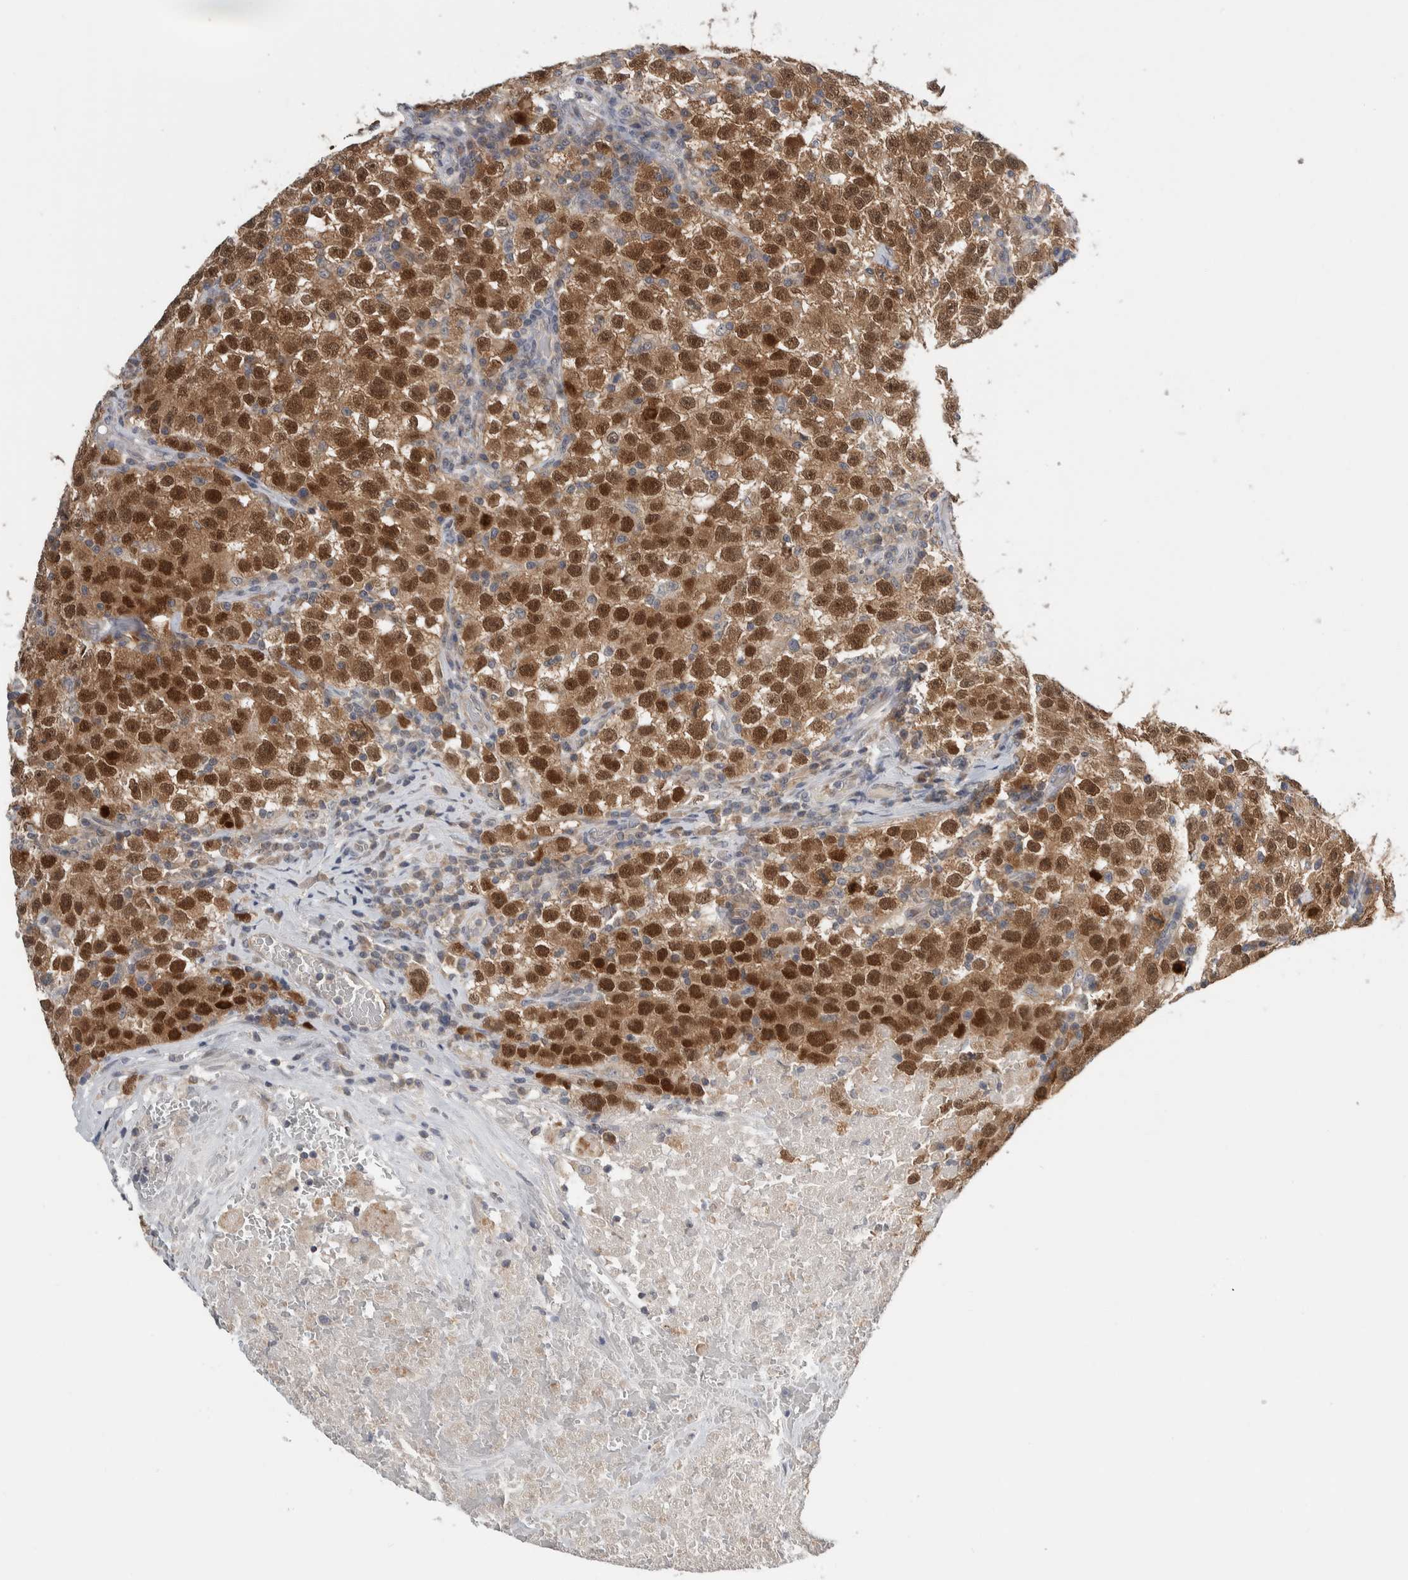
{"staining": {"intensity": "strong", "quantity": ">75%", "location": "cytoplasmic/membranous,nuclear"}, "tissue": "testis cancer", "cell_type": "Tumor cells", "image_type": "cancer", "snomed": [{"axis": "morphology", "description": "Seminoma, NOS"}, {"axis": "topography", "description": "Testis"}], "caption": "Seminoma (testis) stained for a protein (brown) shows strong cytoplasmic/membranous and nuclear positive positivity in approximately >75% of tumor cells.", "gene": "SHPK", "patient": {"sex": "male", "age": 22}}